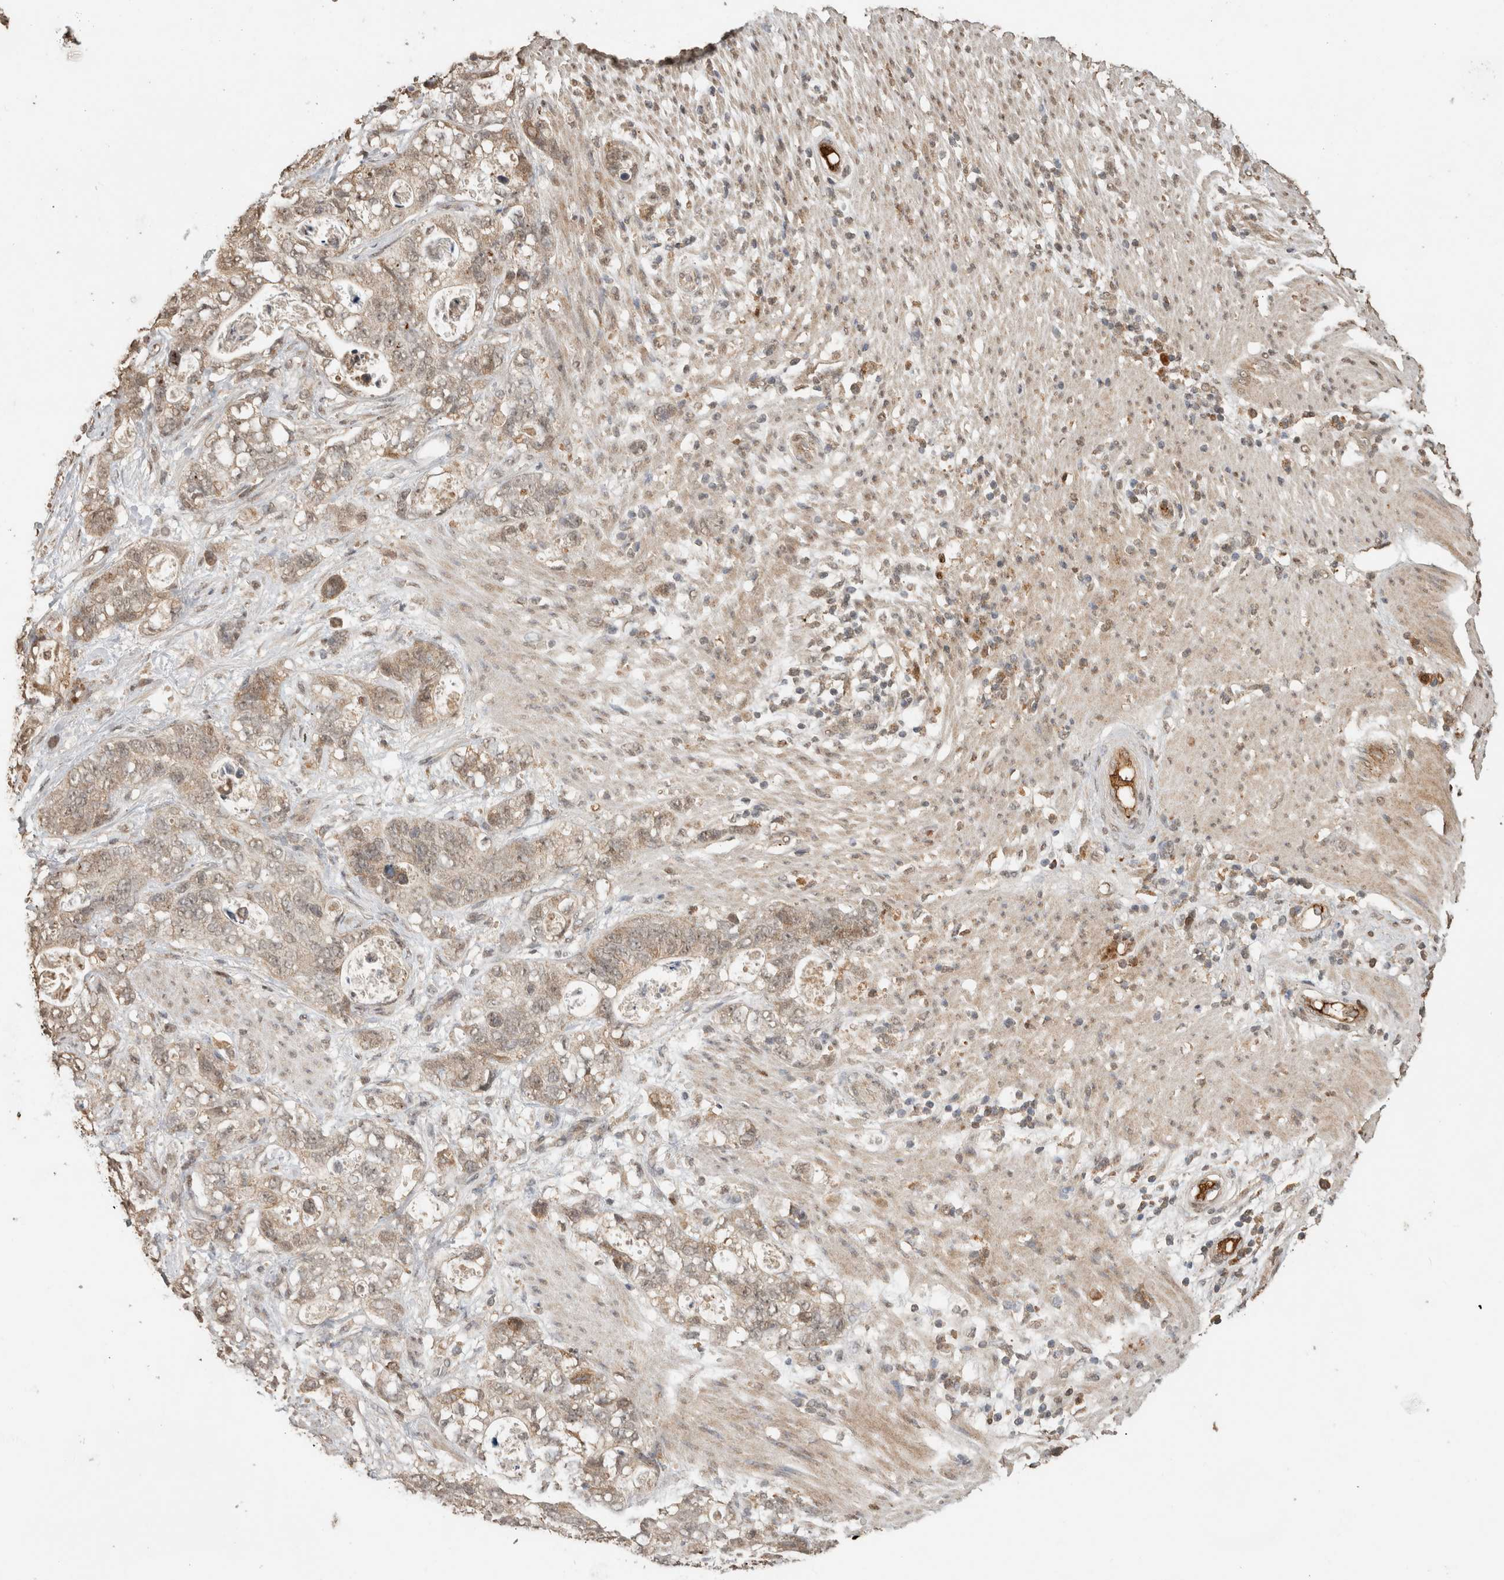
{"staining": {"intensity": "moderate", "quantity": ">75%", "location": "cytoplasmic/membranous"}, "tissue": "stomach cancer", "cell_type": "Tumor cells", "image_type": "cancer", "snomed": [{"axis": "morphology", "description": "Normal tissue, NOS"}, {"axis": "morphology", "description": "Adenocarcinoma, NOS"}, {"axis": "topography", "description": "Stomach"}], "caption": "Brown immunohistochemical staining in stomach cancer (adenocarcinoma) demonstrates moderate cytoplasmic/membranous staining in approximately >75% of tumor cells.", "gene": "FAM3A", "patient": {"sex": "female", "age": 89}}